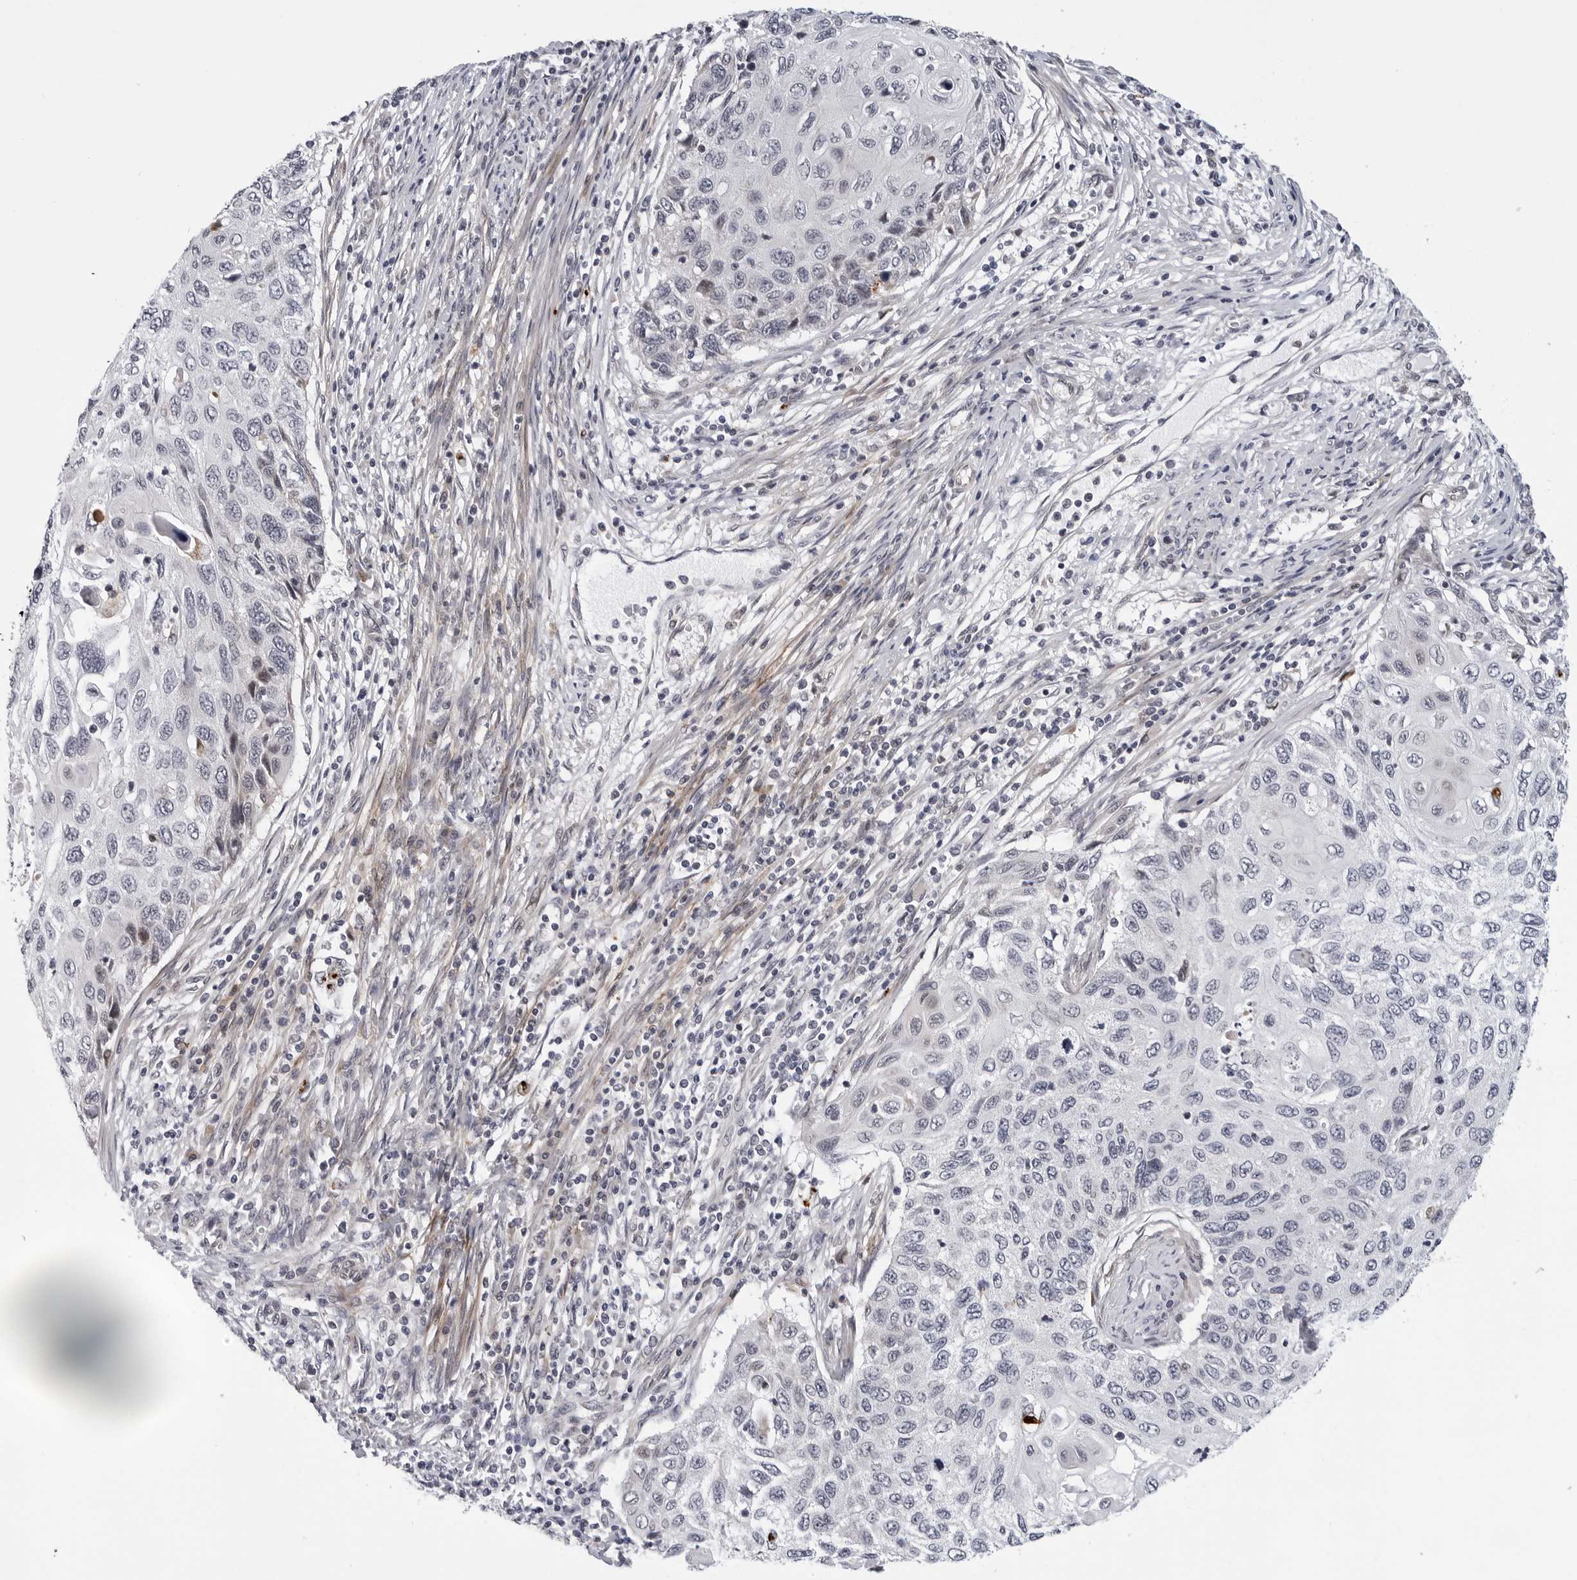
{"staining": {"intensity": "negative", "quantity": "none", "location": "none"}, "tissue": "cervical cancer", "cell_type": "Tumor cells", "image_type": "cancer", "snomed": [{"axis": "morphology", "description": "Squamous cell carcinoma, NOS"}, {"axis": "topography", "description": "Cervix"}], "caption": "Immunohistochemical staining of human cervical cancer (squamous cell carcinoma) displays no significant positivity in tumor cells.", "gene": "KIAA1614", "patient": {"sex": "female", "age": 70}}